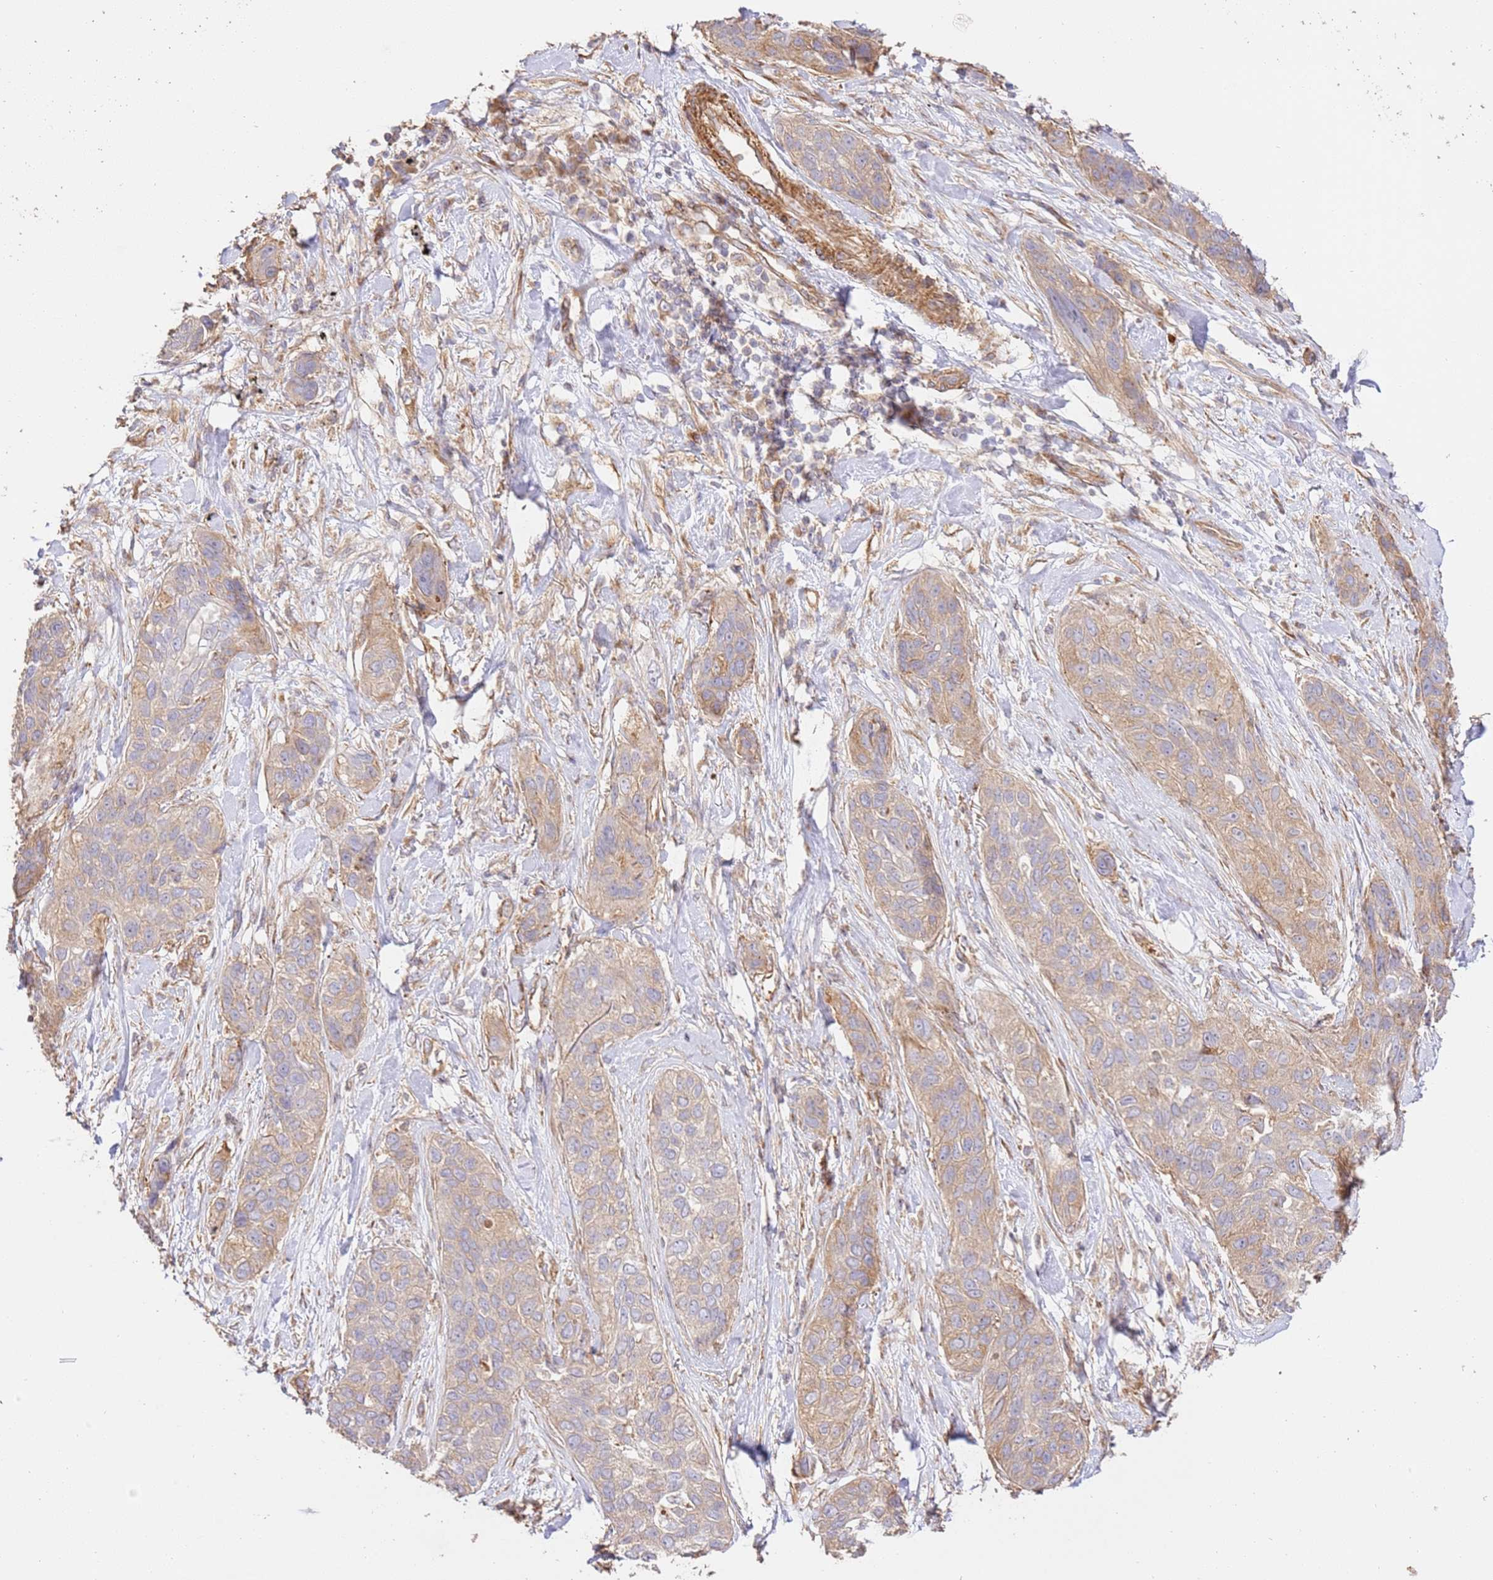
{"staining": {"intensity": "weak", "quantity": "25%-75%", "location": "cytoplasmic/membranous"}, "tissue": "lung cancer", "cell_type": "Tumor cells", "image_type": "cancer", "snomed": [{"axis": "morphology", "description": "Squamous cell carcinoma, NOS"}, {"axis": "topography", "description": "Lung"}], "caption": "Immunohistochemistry (IHC) (DAB) staining of human lung cancer (squamous cell carcinoma) shows weak cytoplasmic/membranous protein positivity in about 25%-75% of tumor cells.", "gene": "ZBTB39", "patient": {"sex": "female", "age": 70}}